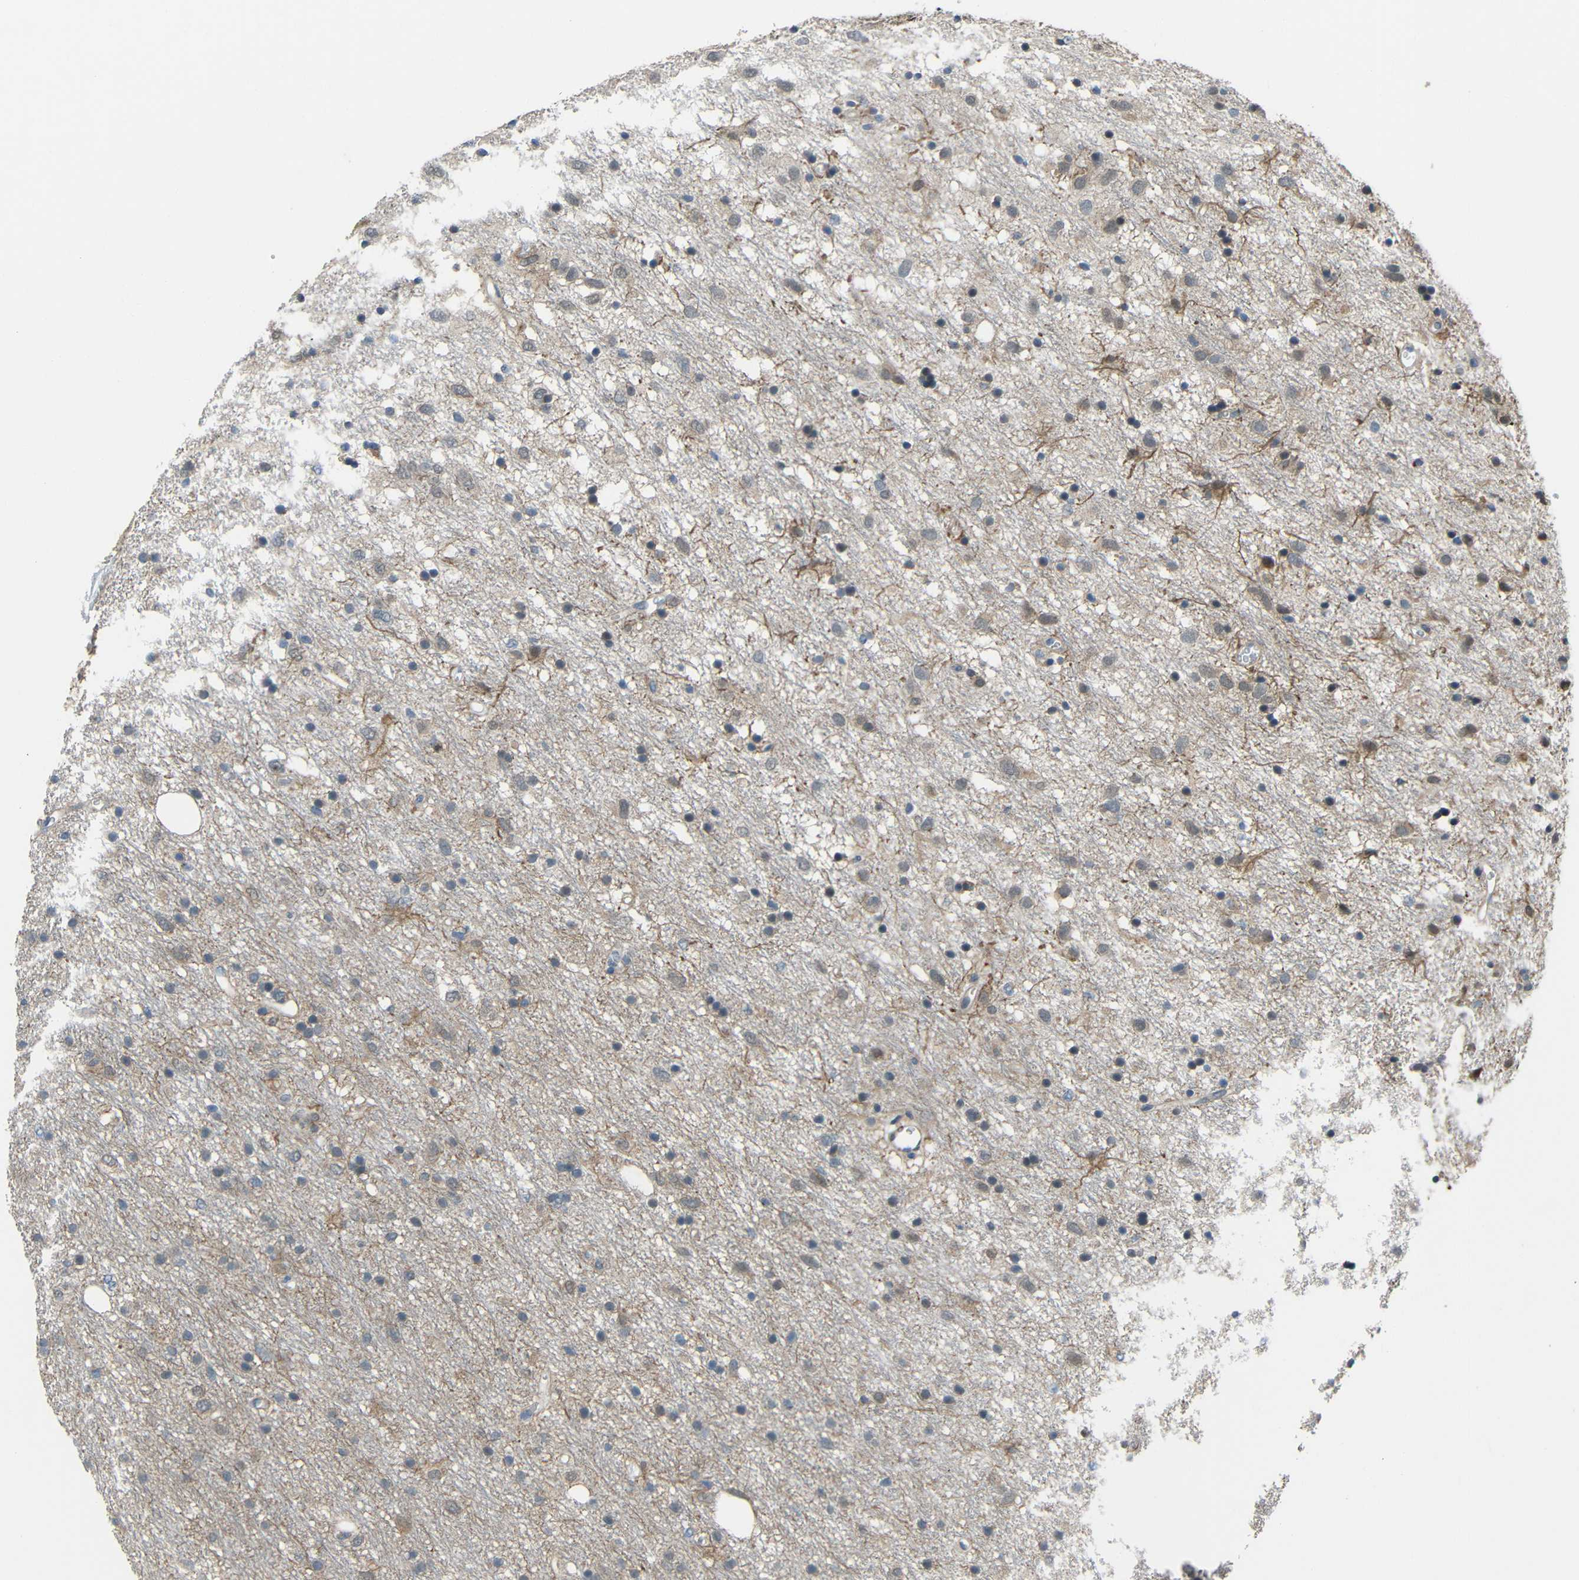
{"staining": {"intensity": "negative", "quantity": "none", "location": "none"}, "tissue": "glioma", "cell_type": "Tumor cells", "image_type": "cancer", "snomed": [{"axis": "morphology", "description": "Glioma, malignant, Low grade"}, {"axis": "topography", "description": "Brain"}], "caption": "There is no significant expression in tumor cells of malignant low-grade glioma.", "gene": "STBD1", "patient": {"sex": "male", "age": 77}}